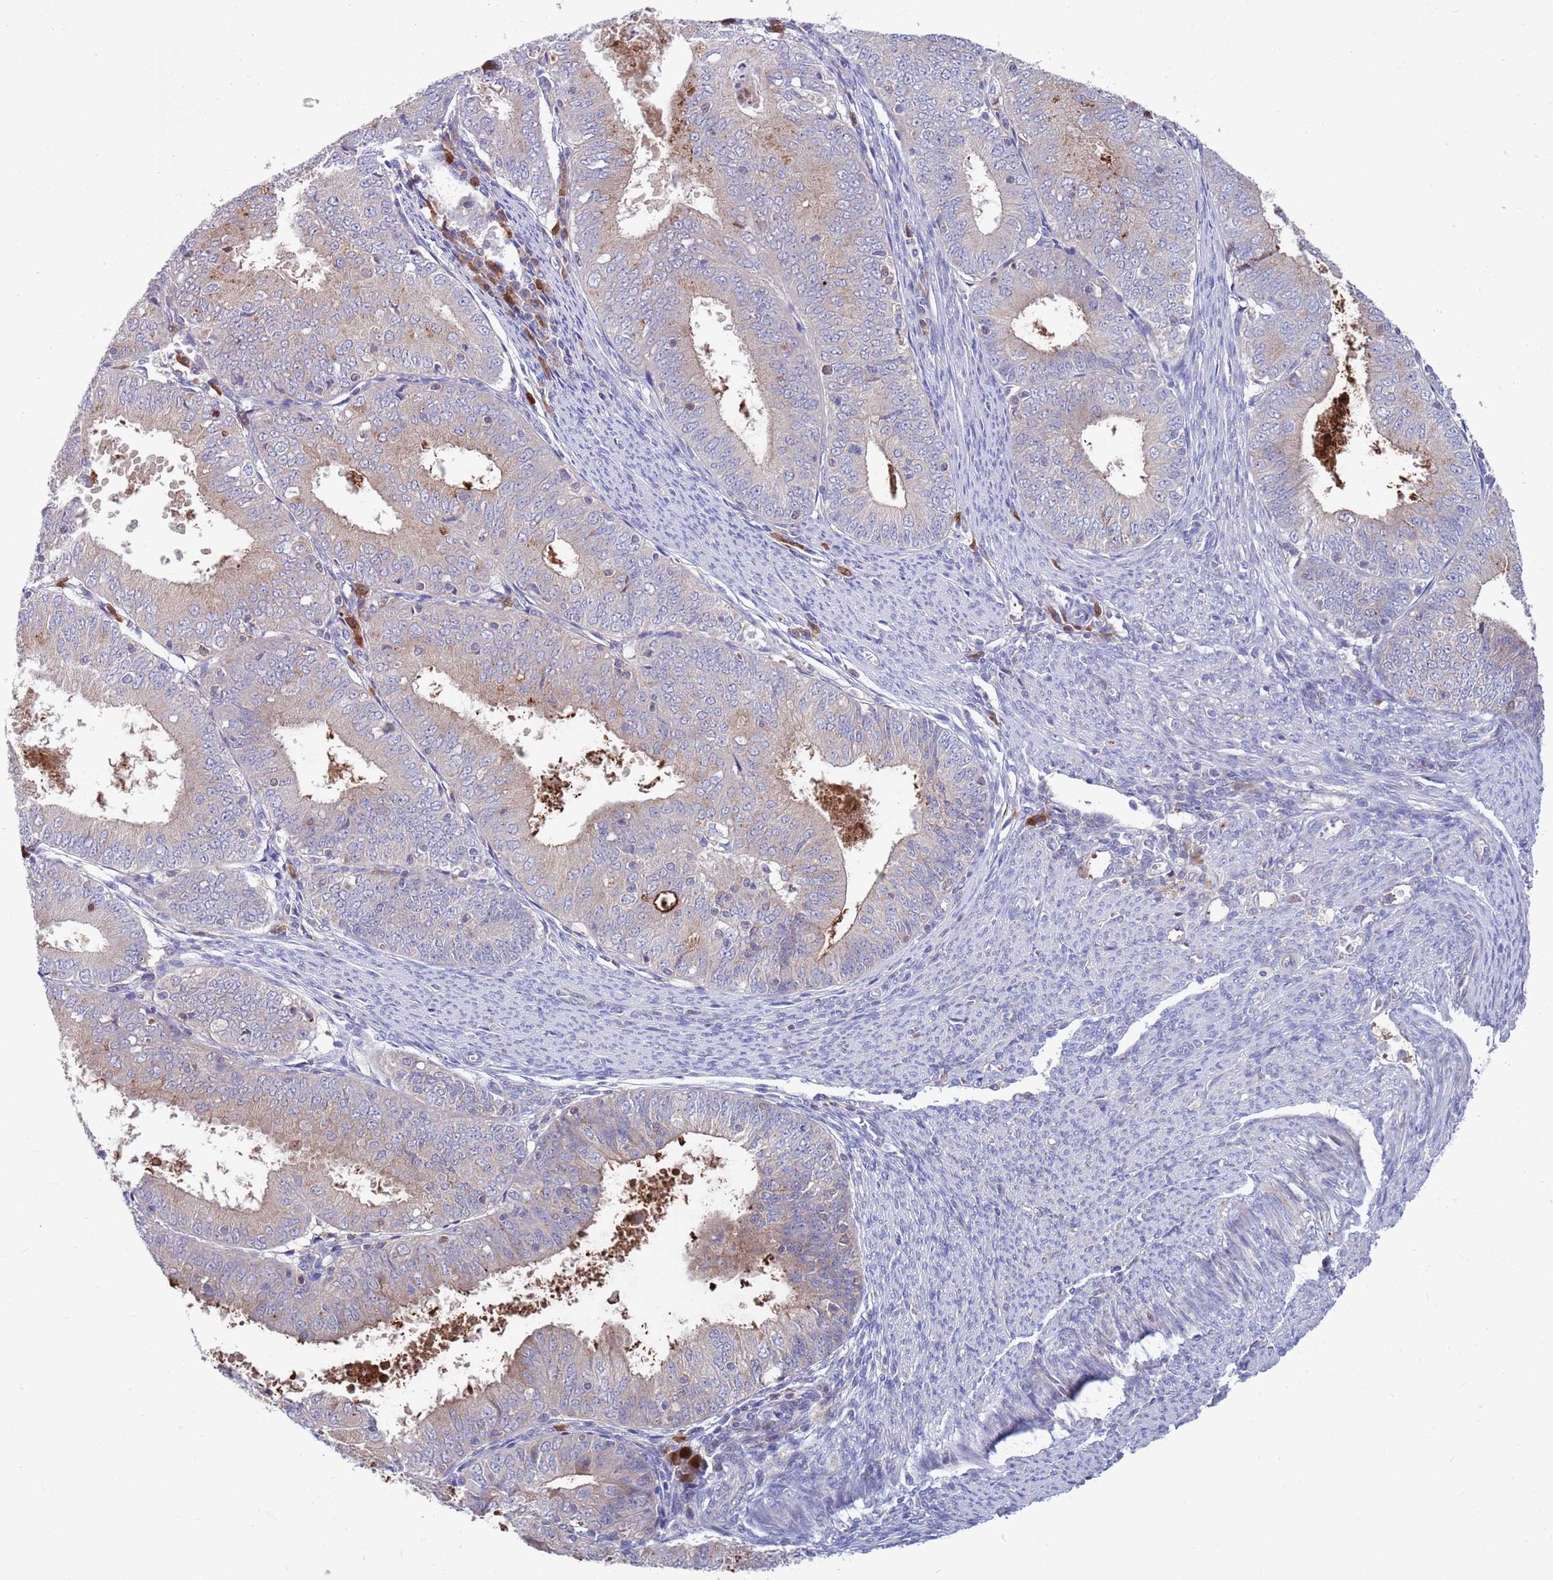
{"staining": {"intensity": "weak", "quantity": "<25%", "location": "cytoplasmic/membranous"}, "tissue": "endometrial cancer", "cell_type": "Tumor cells", "image_type": "cancer", "snomed": [{"axis": "morphology", "description": "Adenocarcinoma, NOS"}, {"axis": "topography", "description": "Endometrium"}], "caption": "Endometrial adenocarcinoma stained for a protein using immunohistochemistry (IHC) demonstrates no expression tumor cells.", "gene": "KLHL29", "patient": {"sex": "female", "age": 57}}